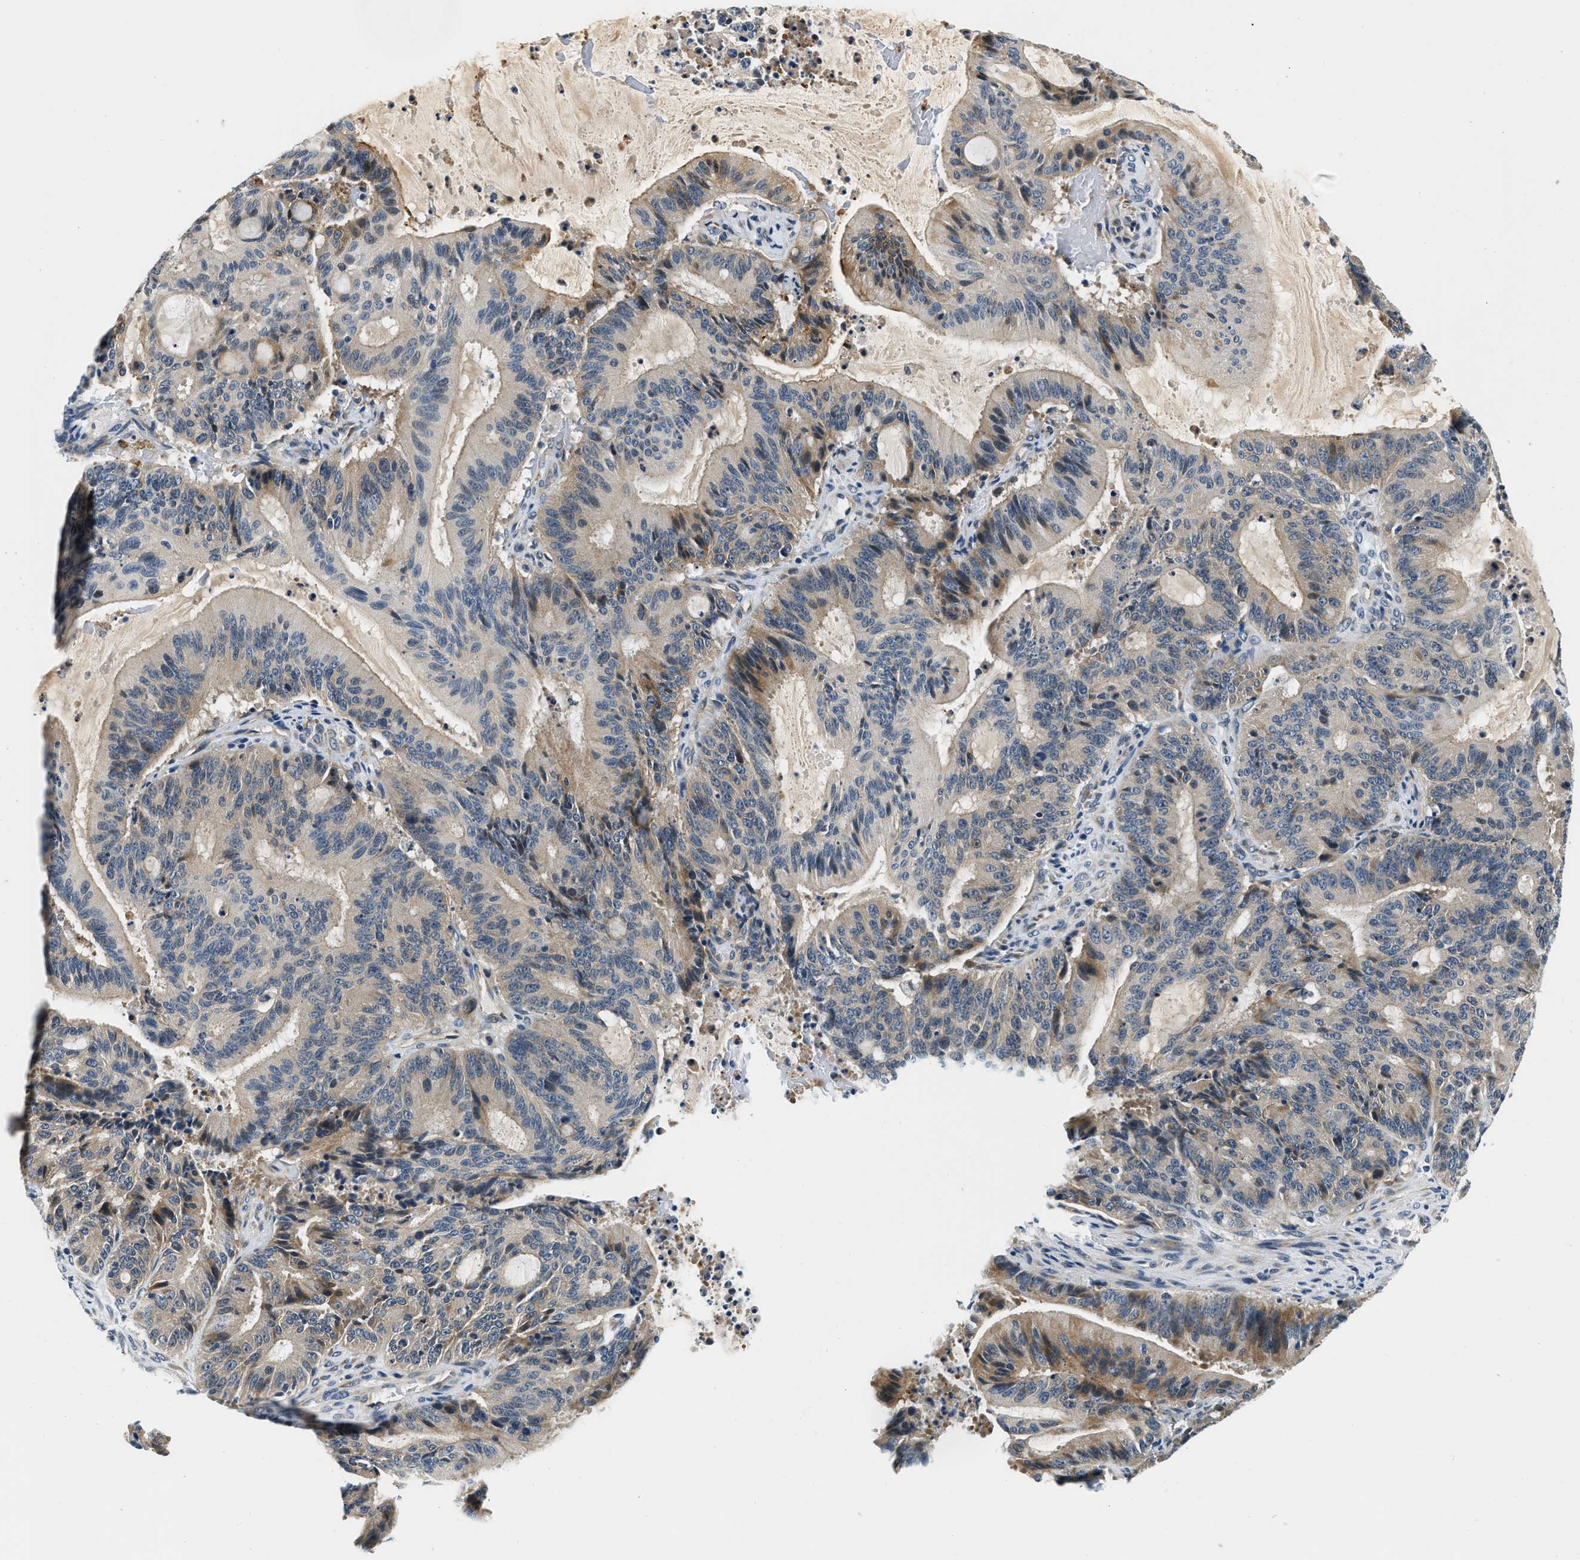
{"staining": {"intensity": "weak", "quantity": "25%-75%", "location": "cytoplasmic/membranous"}, "tissue": "liver cancer", "cell_type": "Tumor cells", "image_type": "cancer", "snomed": [{"axis": "morphology", "description": "Normal tissue, NOS"}, {"axis": "morphology", "description": "Cholangiocarcinoma"}, {"axis": "topography", "description": "Liver"}, {"axis": "topography", "description": "Peripheral nerve tissue"}], "caption": "Tumor cells exhibit low levels of weak cytoplasmic/membranous staining in approximately 25%-75% of cells in human liver cholangiocarcinoma.", "gene": "YAE1", "patient": {"sex": "female", "age": 73}}